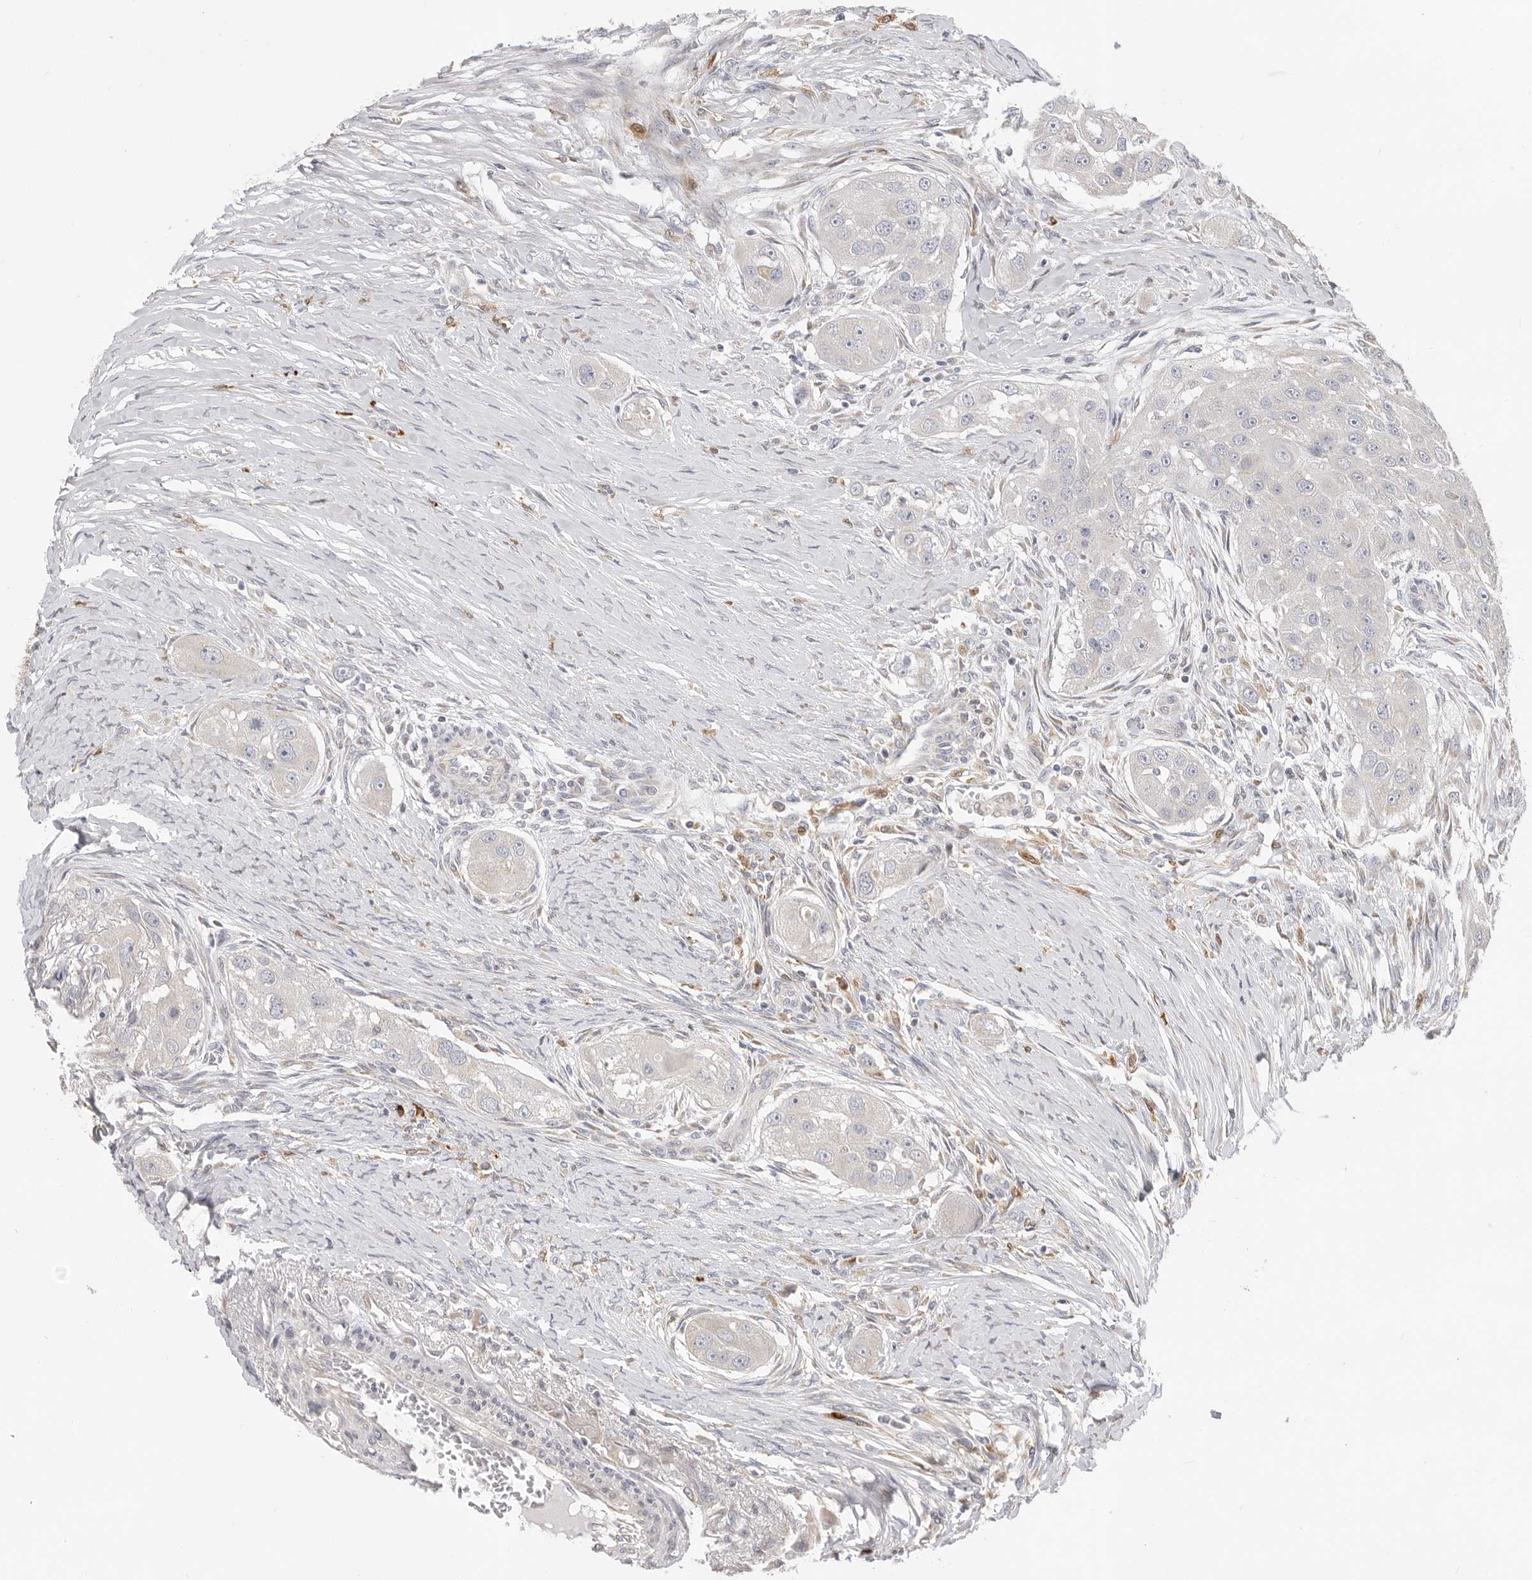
{"staining": {"intensity": "negative", "quantity": "none", "location": "none"}, "tissue": "head and neck cancer", "cell_type": "Tumor cells", "image_type": "cancer", "snomed": [{"axis": "morphology", "description": "Normal tissue, NOS"}, {"axis": "morphology", "description": "Squamous cell carcinoma, NOS"}, {"axis": "topography", "description": "Skeletal muscle"}, {"axis": "topography", "description": "Head-Neck"}], "caption": "Head and neck cancer was stained to show a protein in brown. There is no significant staining in tumor cells.", "gene": "USH1C", "patient": {"sex": "male", "age": 51}}